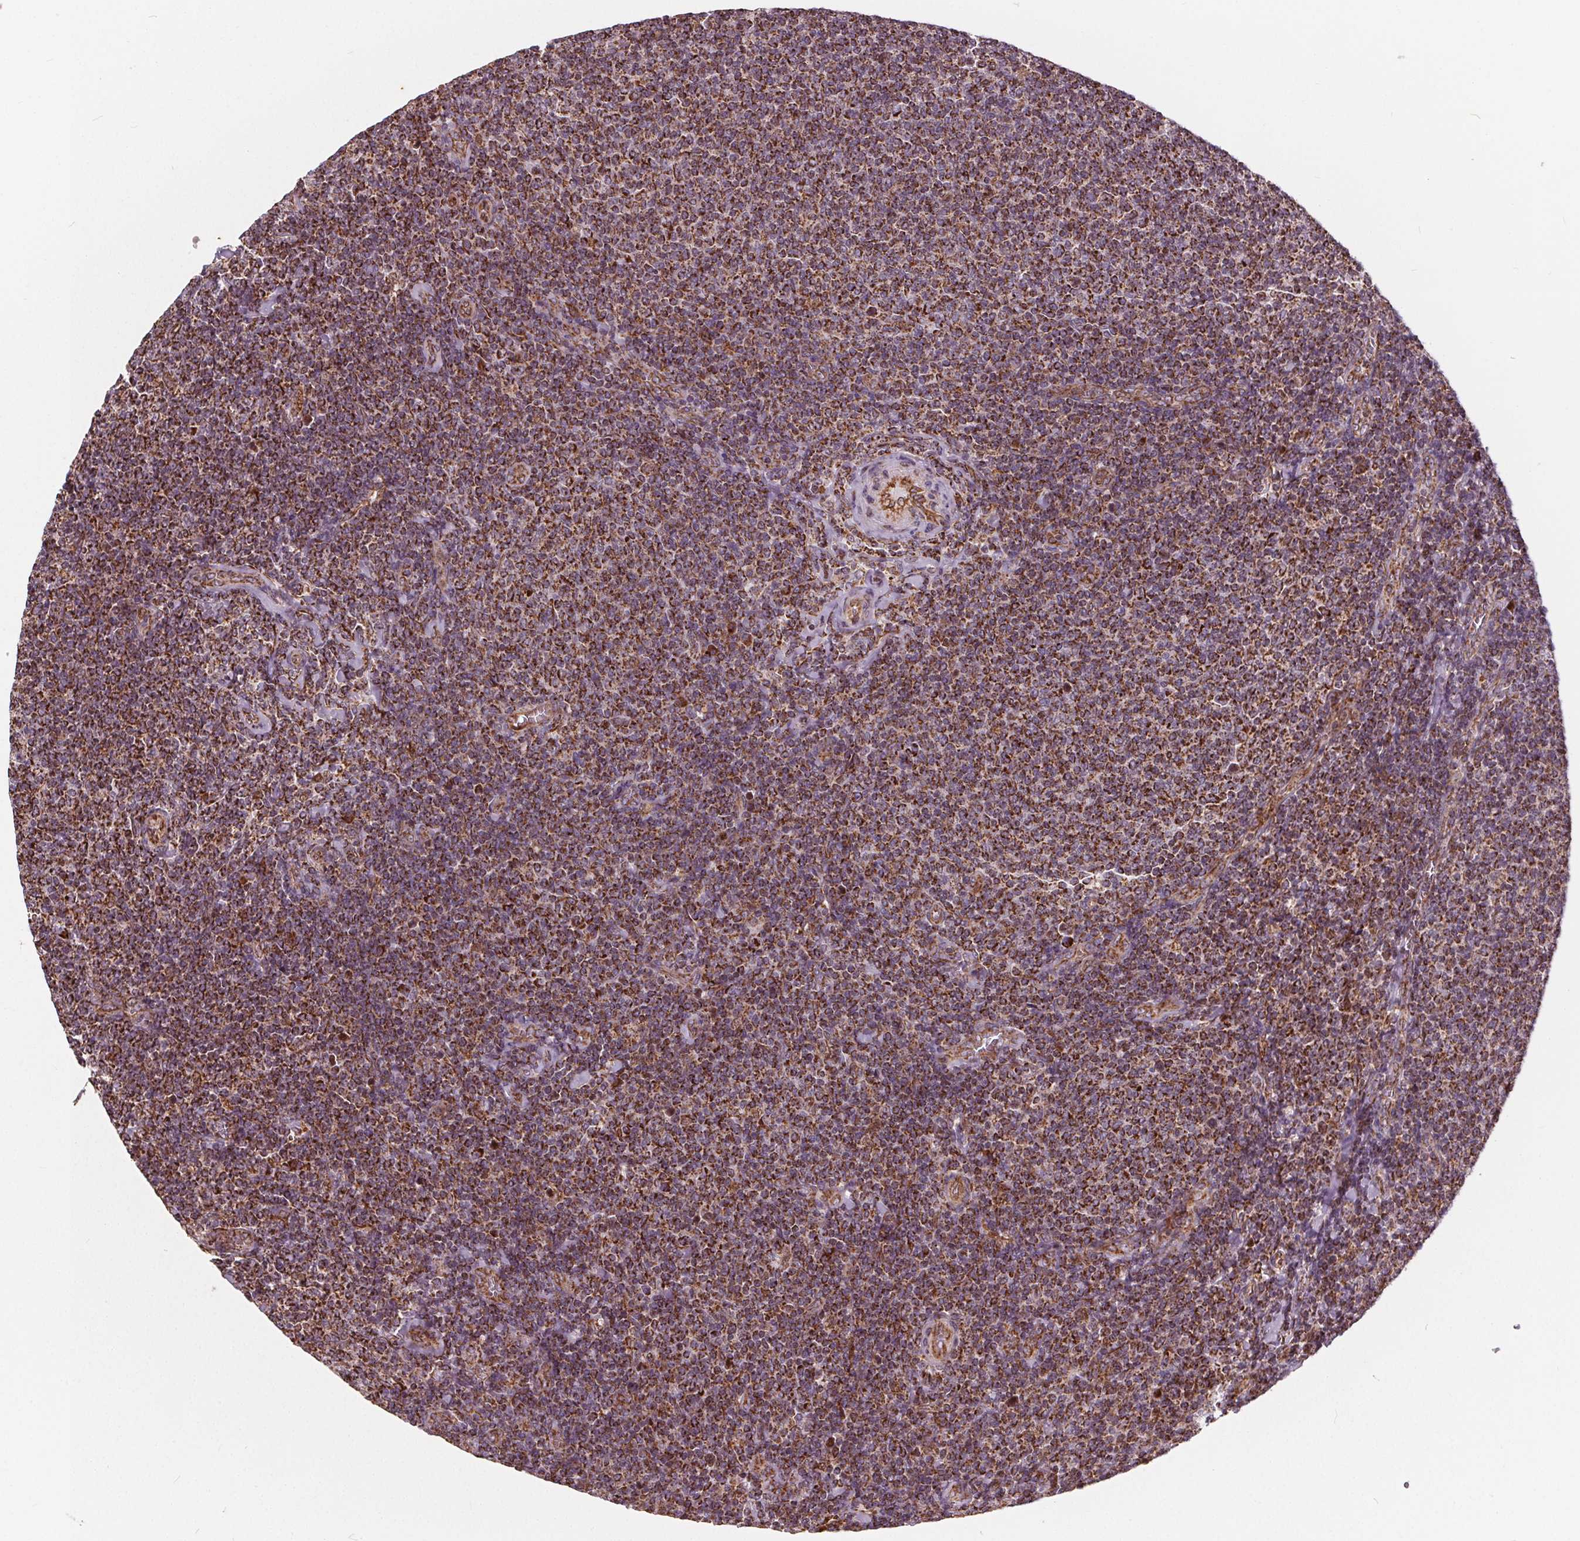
{"staining": {"intensity": "strong", "quantity": ">75%", "location": "cytoplasmic/membranous"}, "tissue": "lymphoma", "cell_type": "Tumor cells", "image_type": "cancer", "snomed": [{"axis": "morphology", "description": "Malignant lymphoma, non-Hodgkin's type, Low grade"}, {"axis": "topography", "description": "Lymph node"}], "caption": "Immunohistochemical staining of malignant lymphoma, non-Hodgkin's type (low-grade) displays strong cytoplasmic/membranous protein staining in about >75% of tumor cells.", "gene": "PLSCR3", "patient": {"sex": "male", "age": 52}}